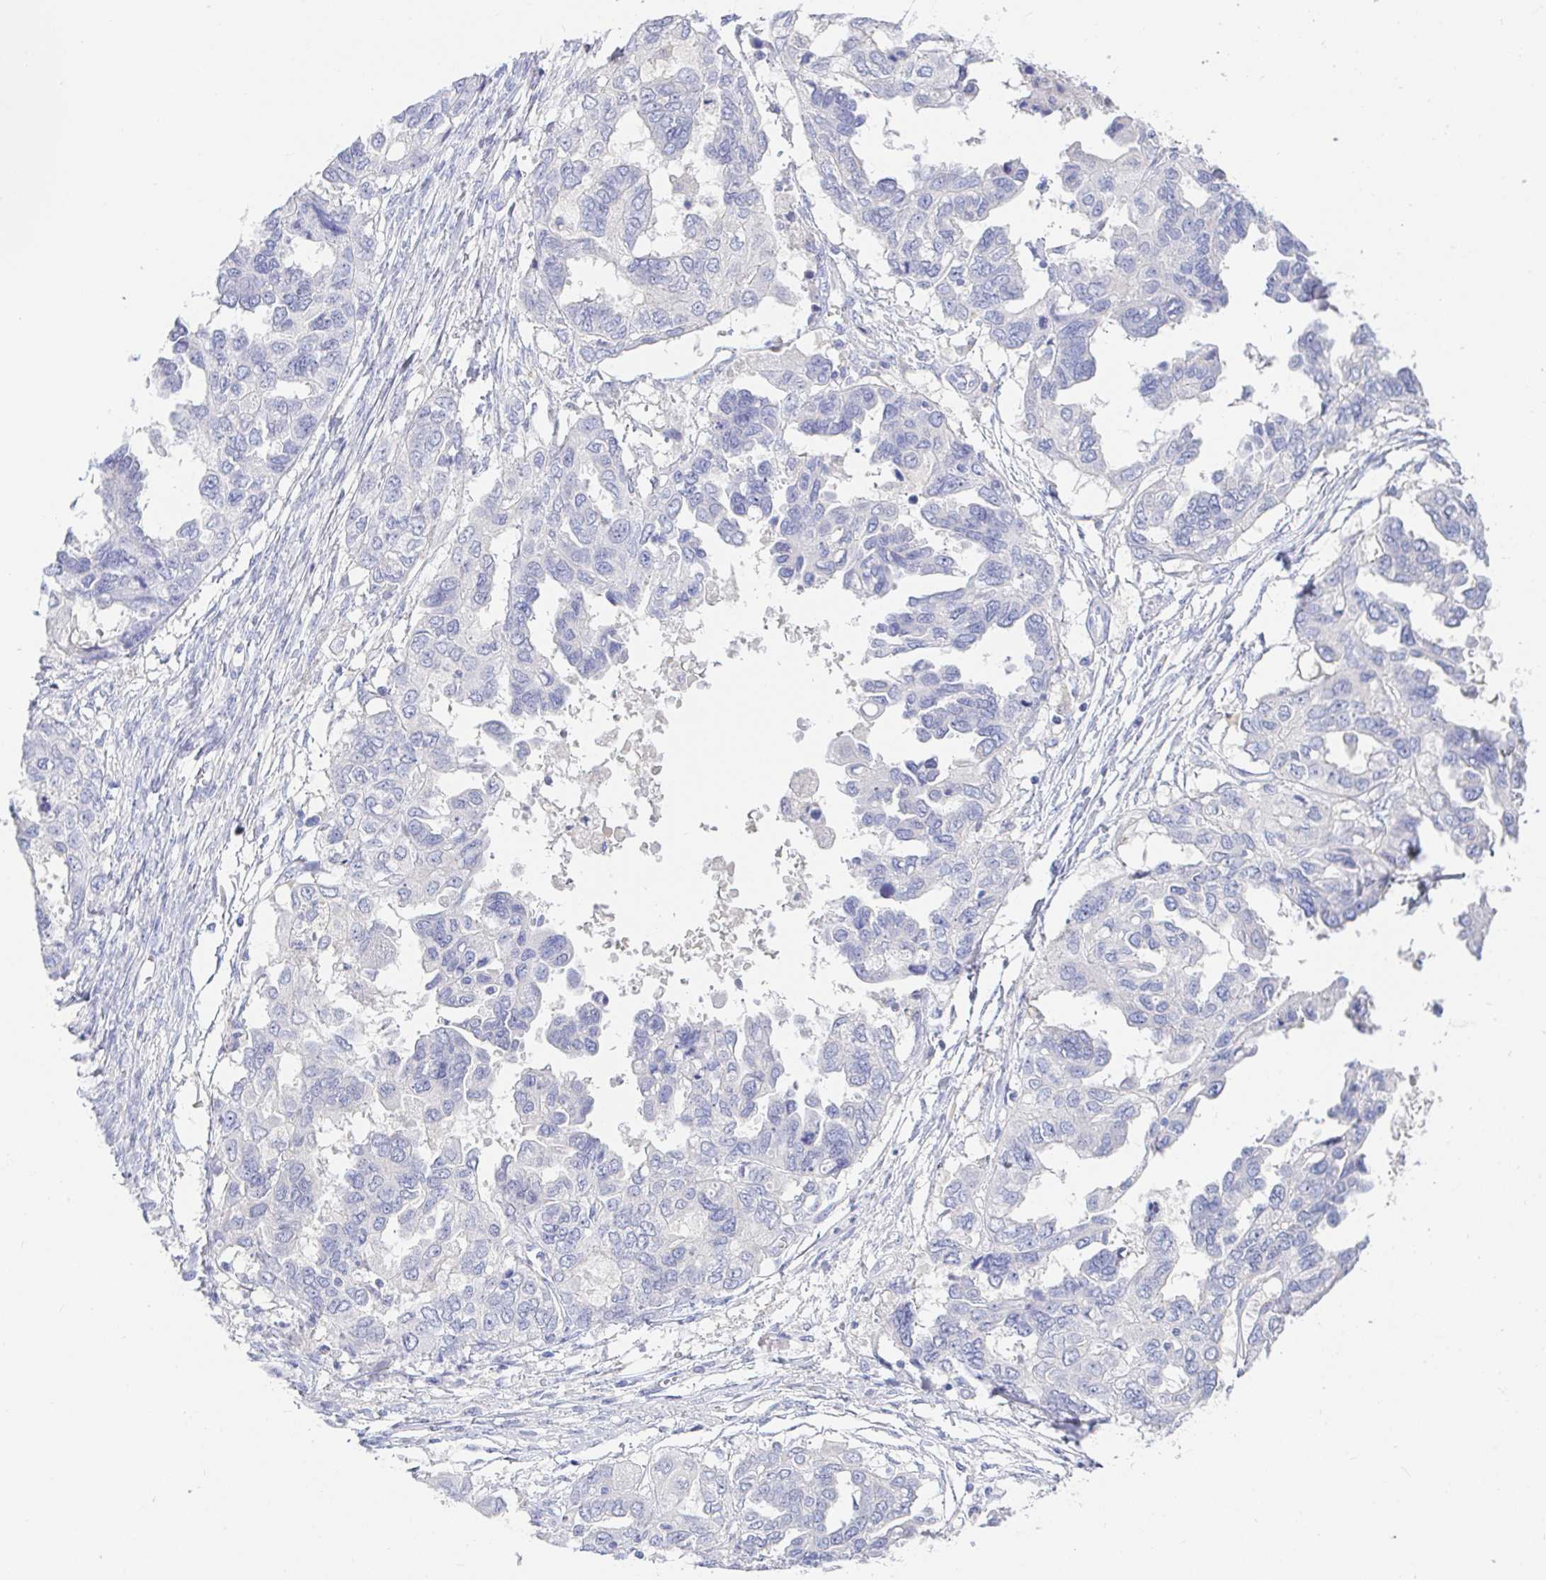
{"staining": {"intensity": "negative", "quantity": "none", "location": "none"}, "tissue": "ovarian cancer", "cell_type": "Tumor cells", "image_type": "cancer", "snomed": [{"axis": "morphology", "description": "Cystadenocarcinoma, serous, NOS"}, {"axis": "topography", "description": "Ovary"}], "caption": "A high-resolution histopathology image shows immunohistochemistry (IHC) staining of ovarian cancer, which demonstrates no significant staining in tumor cells.", "gene": "PDE6B", "patient": {"sex": "female", "age": 53}}